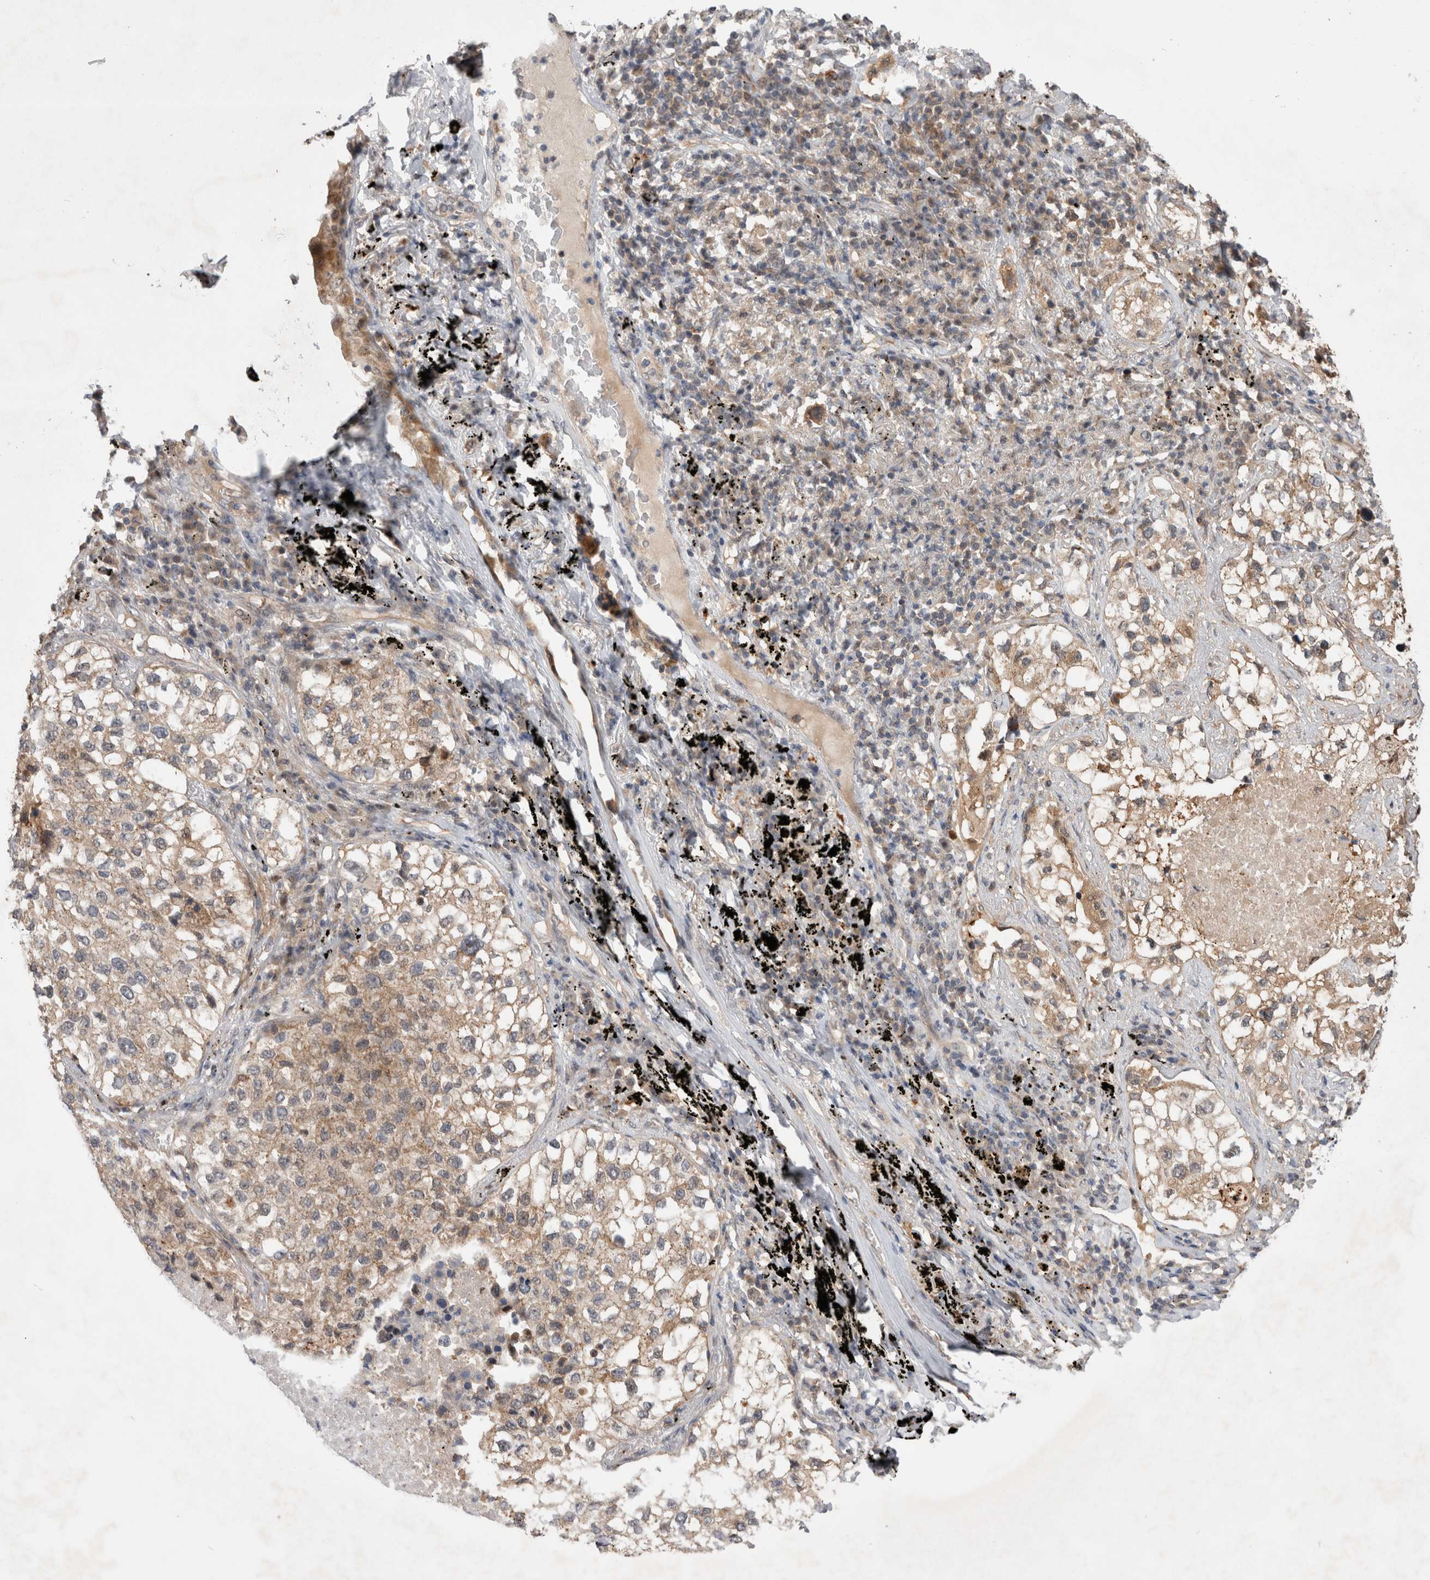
{"staining": {"intensity": "weak", "quantity": ">75%", "location": "cytoplasmic/membranous"}, "tissue": "lung cancer", "cell_type": "Tumor cells", "image_type": "cancer", "snomed": [{"axis": "morphology", "description": "Adenocarcinoma, NOS"}, {"axis": "topography", "description": "Lung"}], "caption": "Protein analysis of lung cancer (adenocarcinoma) tissue exhibits weak cytoplasmic/membranous expression in about >75% of tumor cells.", "gene": "MRPL37", "patient": {"sex": "male", "age": 63}}